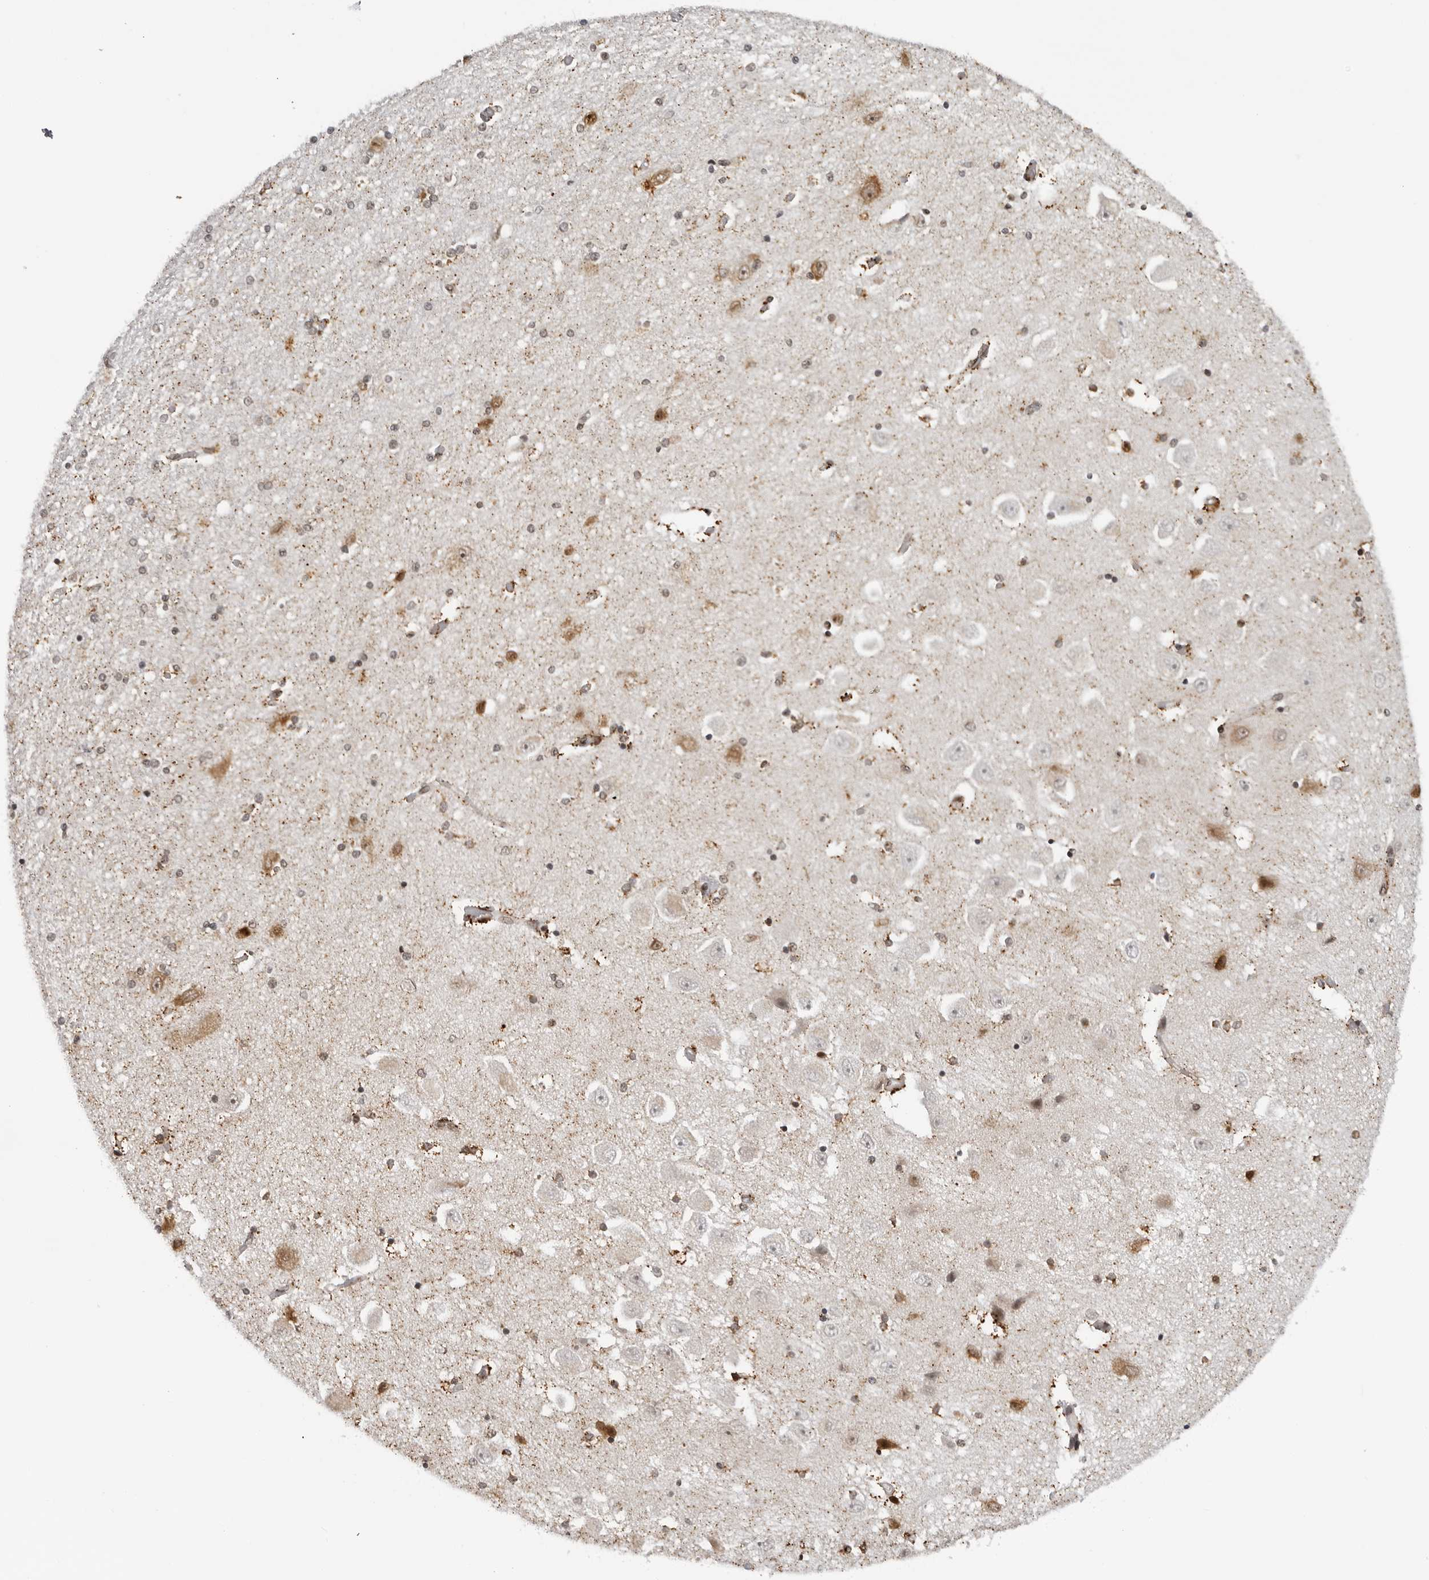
{"staining": {"intensity": "negative", "quantity": "none", "location": "none"}, "tissue": "hippocampus", "cell_type": "Glial cells", "image_type": "normal", "snomed": [{"axis": "morphology", "description": "Normal tissue, NOS"}, {"axis": "topography", "description": "Hippocampus"}], "caption": "IHC photomicrograph of normal hippocampus stained for a protein (brown), which reveals no expression in glial cells. (IHC, brightfield microscopy, high magnification).", "gene": "HEXIM2", "patient": {"sex": "female", "age": 54}}